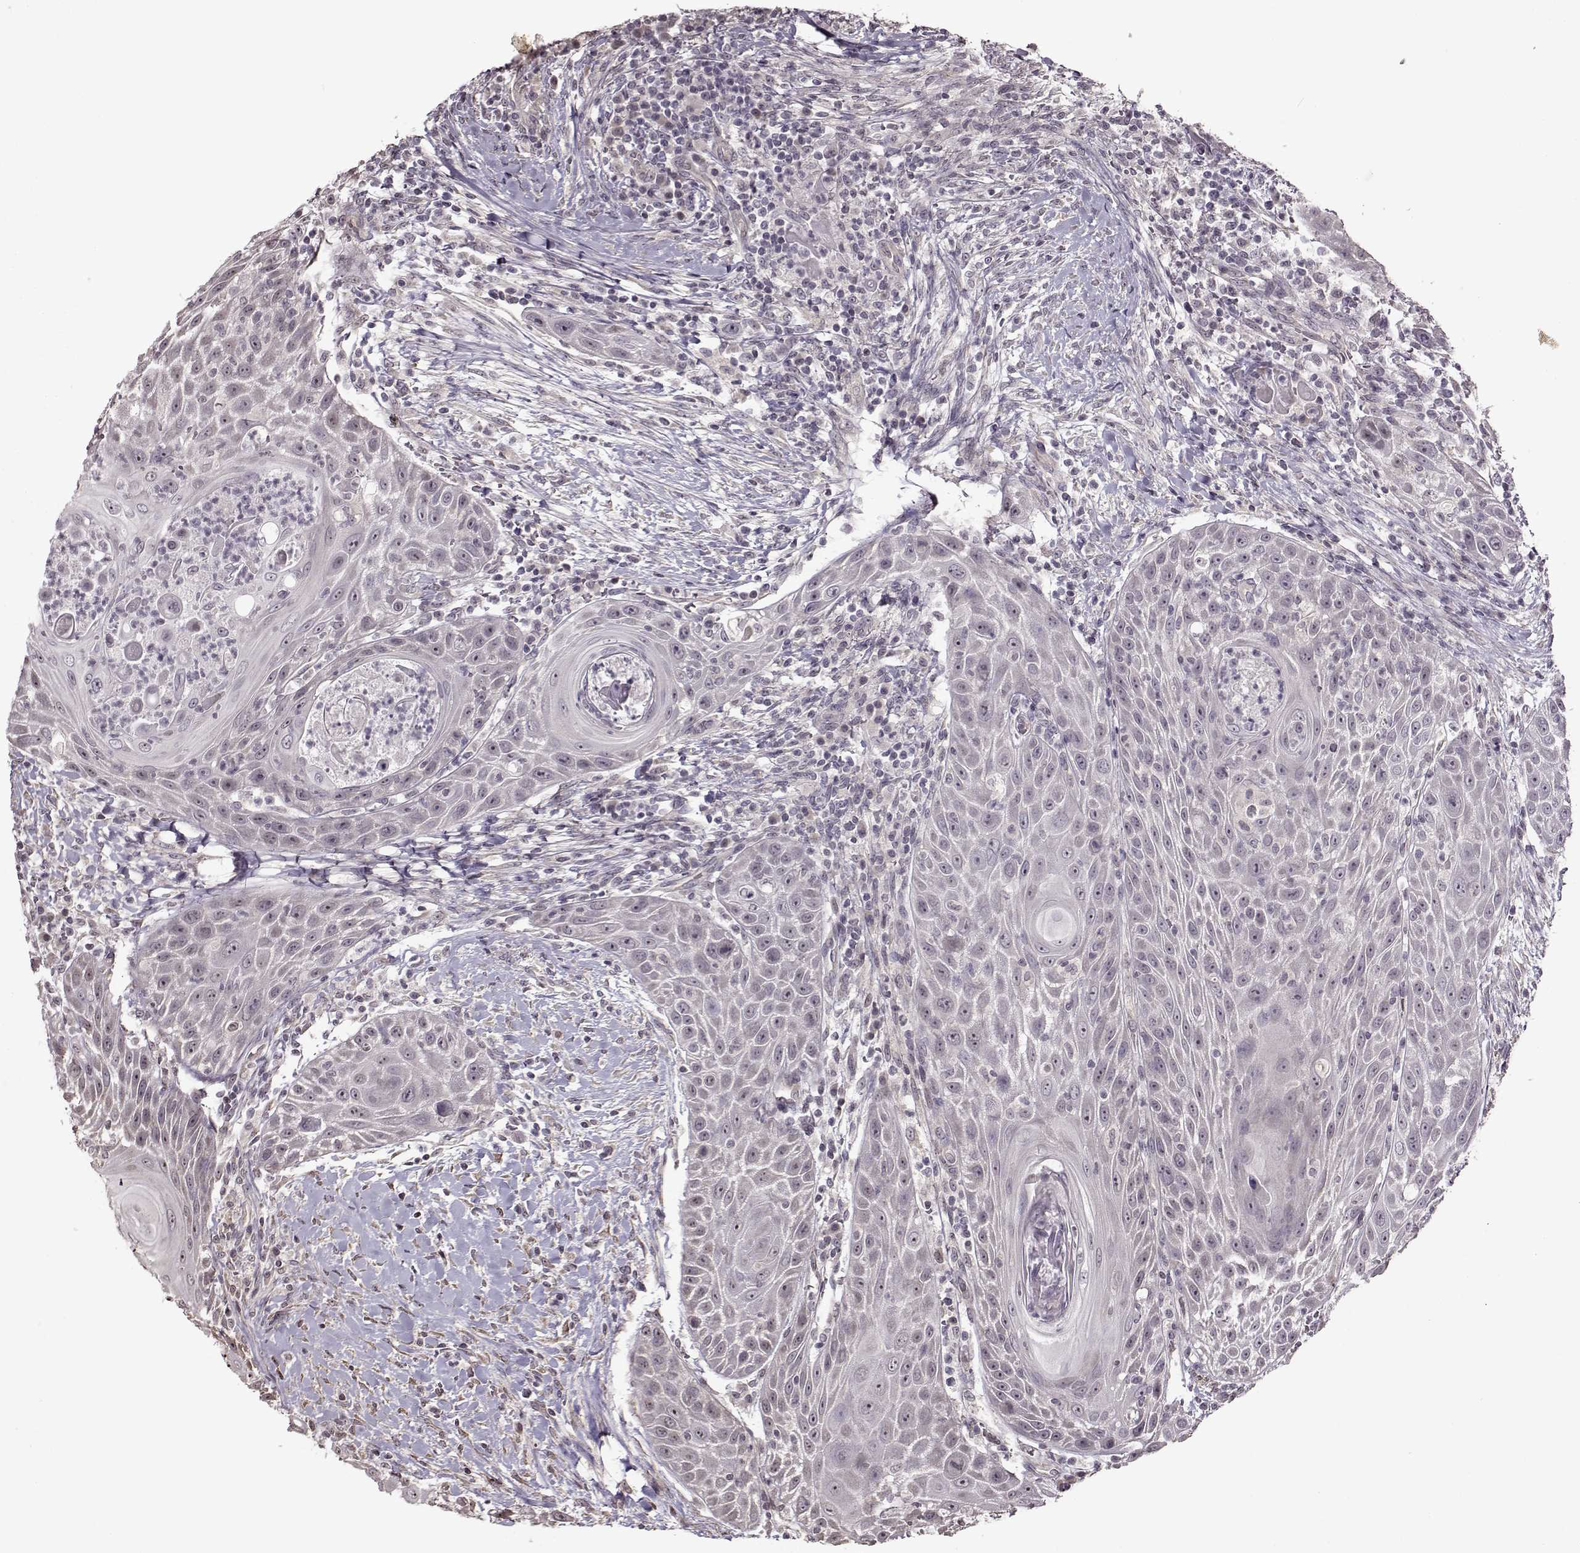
{"staining": {"intensity": "negative", "quantity": "none", "location": "none"}, "tissue": "head and neck cancer", "cell_type": "Tumor cells", "image_type": "cancer", "snomed": [{"axis": "morphology", "description": "Squamous cell carcinoma, NOS"}, {"axis": "topography", "description": "Head-Neck"}], "caption": "This is an immunohistochemistry (IHC) image of human head and neck cancer. There is no staining in tumor cells.", "gene": "FSHB", "patient": {"sex": "male", "age": 69}}